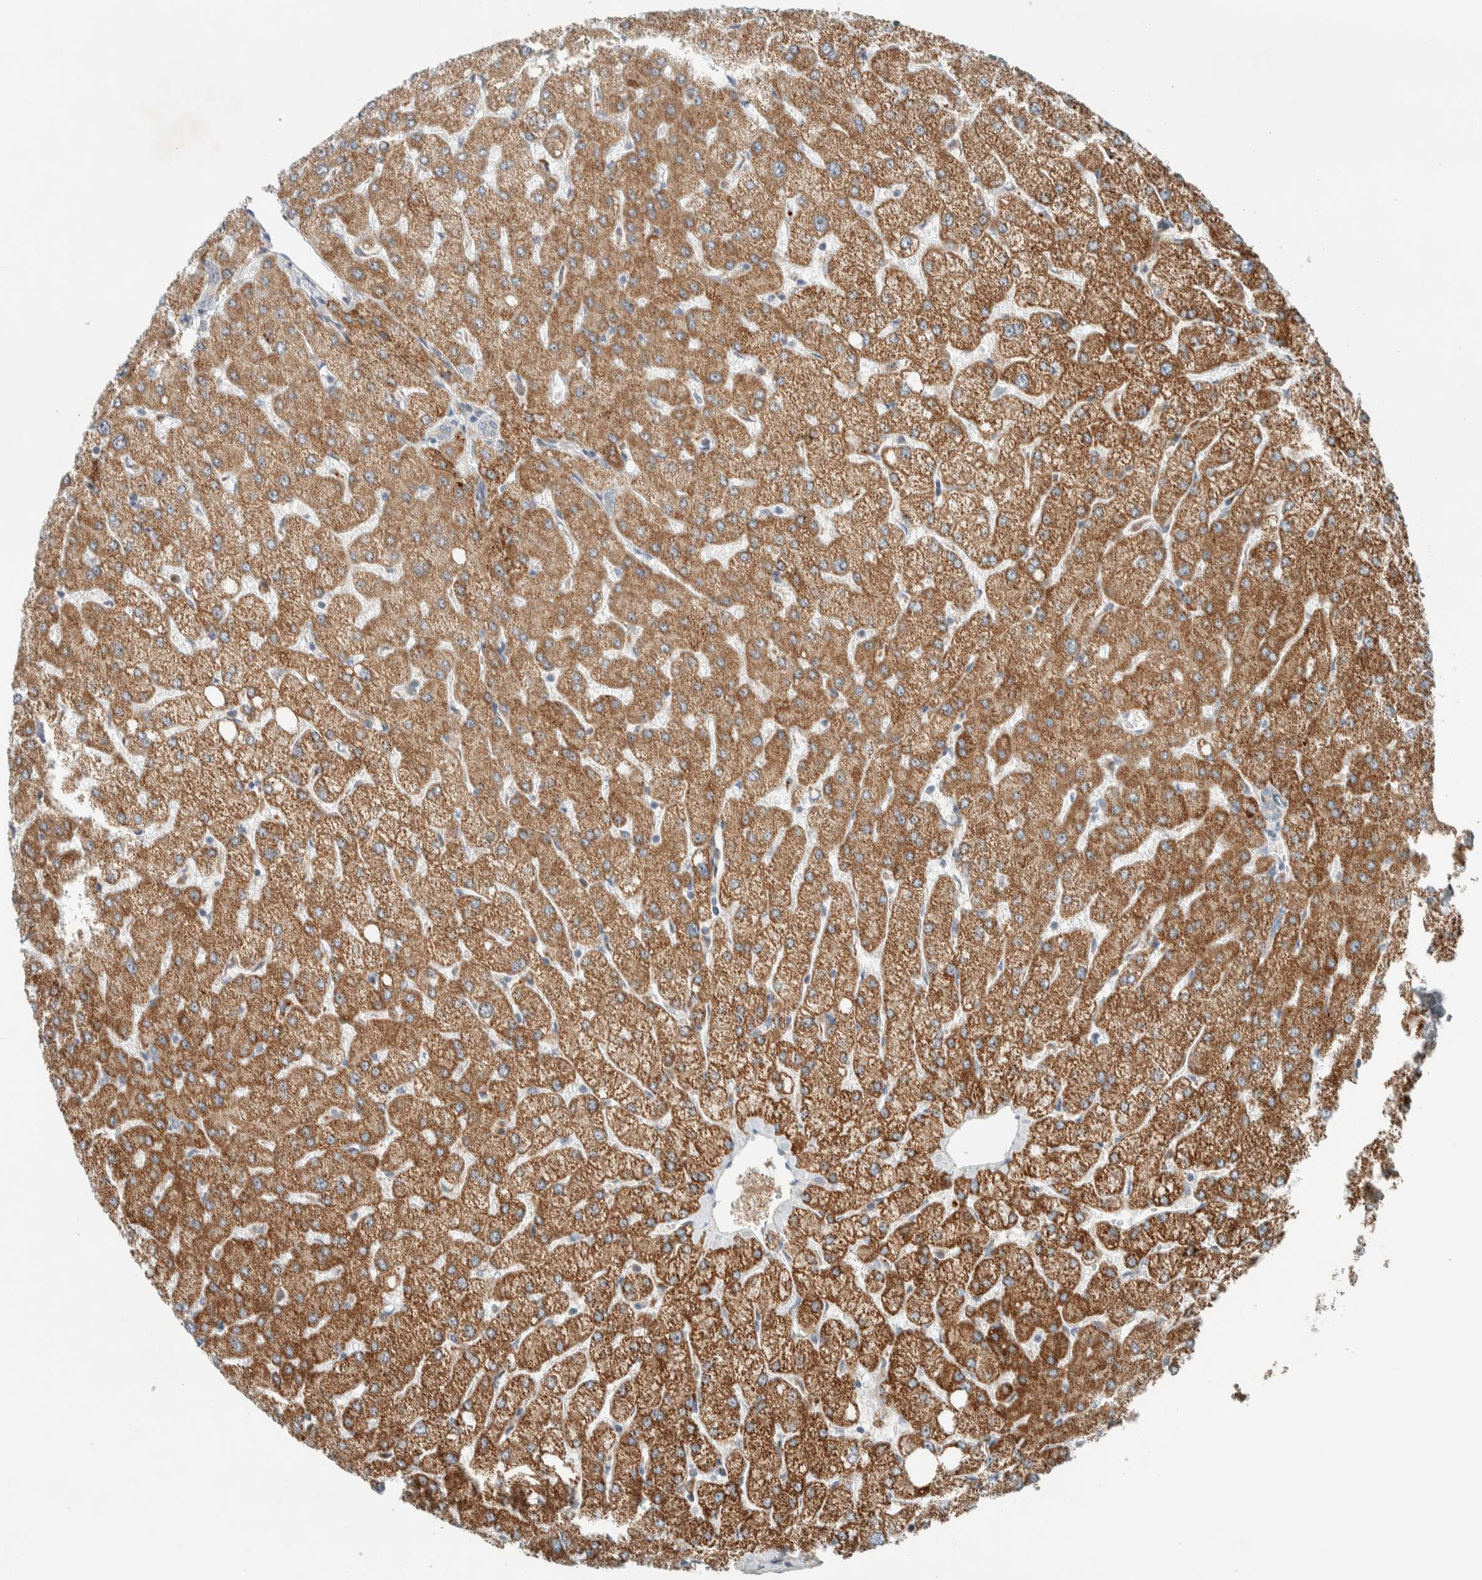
{"staining": {"intensity": "negative", "quantity": "none", "location": "none"}, "tissue": "liver", "cell_type": "Cholangiocytes", "image_type": "normal", "snomed": [{"axis": "morphology", "description": "Normal tissue, NOS"}, {"axis": "topography", "description": "Liver"}], "caption": "Immunohistochemistry (IHC) image of normal liver stained for a protein (brown), which exhibits no positivity in cholangiocytes. The staining is performed using DAB (3,3'-diaminobenzidine) brown chromogen with nuclei counter-stained in using hematoxylin.", "gene": "SLFN12L", "patient": {"sex": "female", "age": 54}}